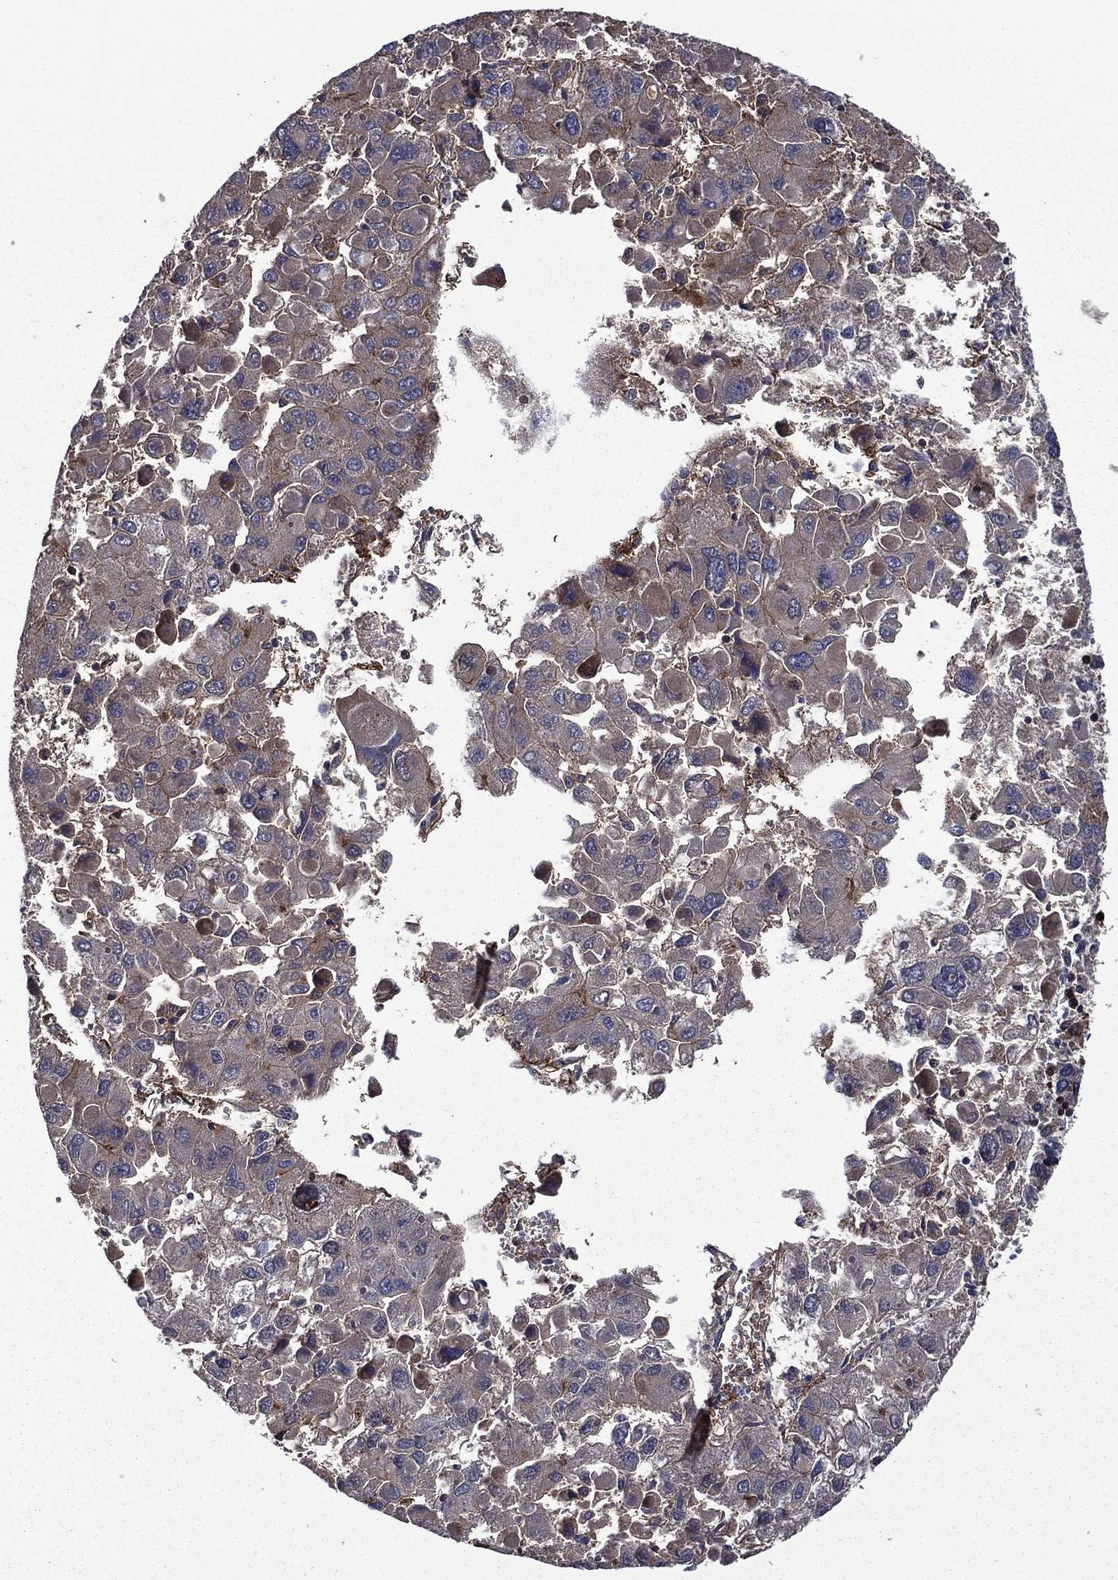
{"staining": {"intensity": "weak", "quantity": "25%-75%", "location": "cytoplasmic/membranous"}, "tissue": "liver cancer", "cell_type": "Tumor cells", "image_type": "cancer", "snomed": [{"axis": "morphology", "description": "Carcinoma, Hepatocellular, NOS"}, {"axis": "topography", "description": "Liver"}], "caption": "Liver hepatocellular carcinoma stained for a protein (brown) shows weak cytoplasmic/membranous positive expression in about 25%-75% of tumor cells.", "gene": "PLPP3", "patient": {"sex": "female", "age": 41}}